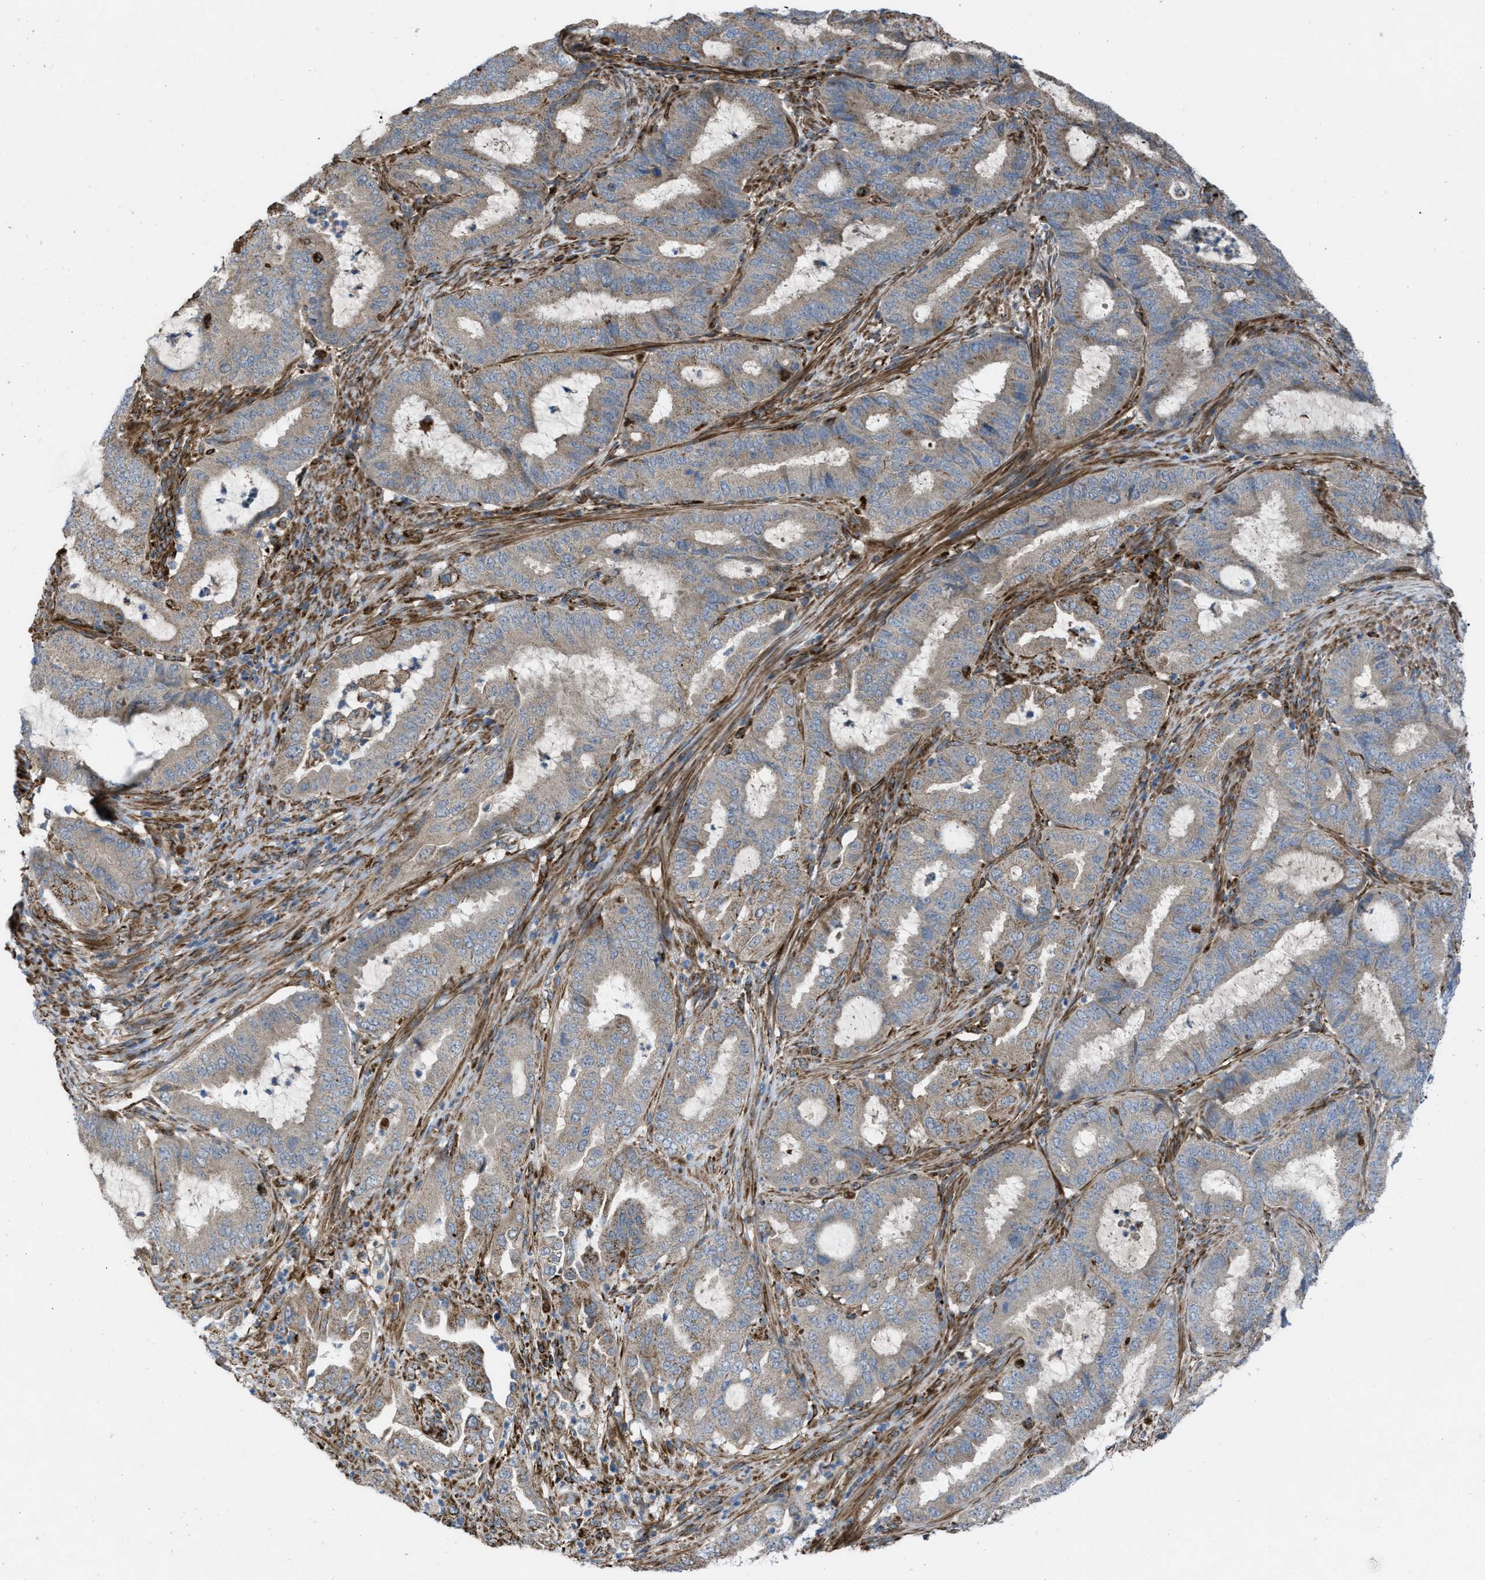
{"staining": {"intensity": "weak", "quantity": ">75%", "location": "cytoplasmic/membranous"}, "tissue": "endometrial cancer", "cell_type": "Tumor cells", "image_type": "cancer", "snomed": [{"axis": "morphology", "description": "Adenocarcinoma, NOS"}, {"axis": "topography", "description": "Endometrium"}], "caption": "An image of human endometrial cancer stained for a protein demonstrates weak cytoplasmic/membranous brown staining in tumor cells. (Stains: DAB in brown, nuclei in blue, Microscopy: brightfield microscopy at high magnification).", "gene": "SLC6A9", "patient": {"sex": "female", "age": 70}}